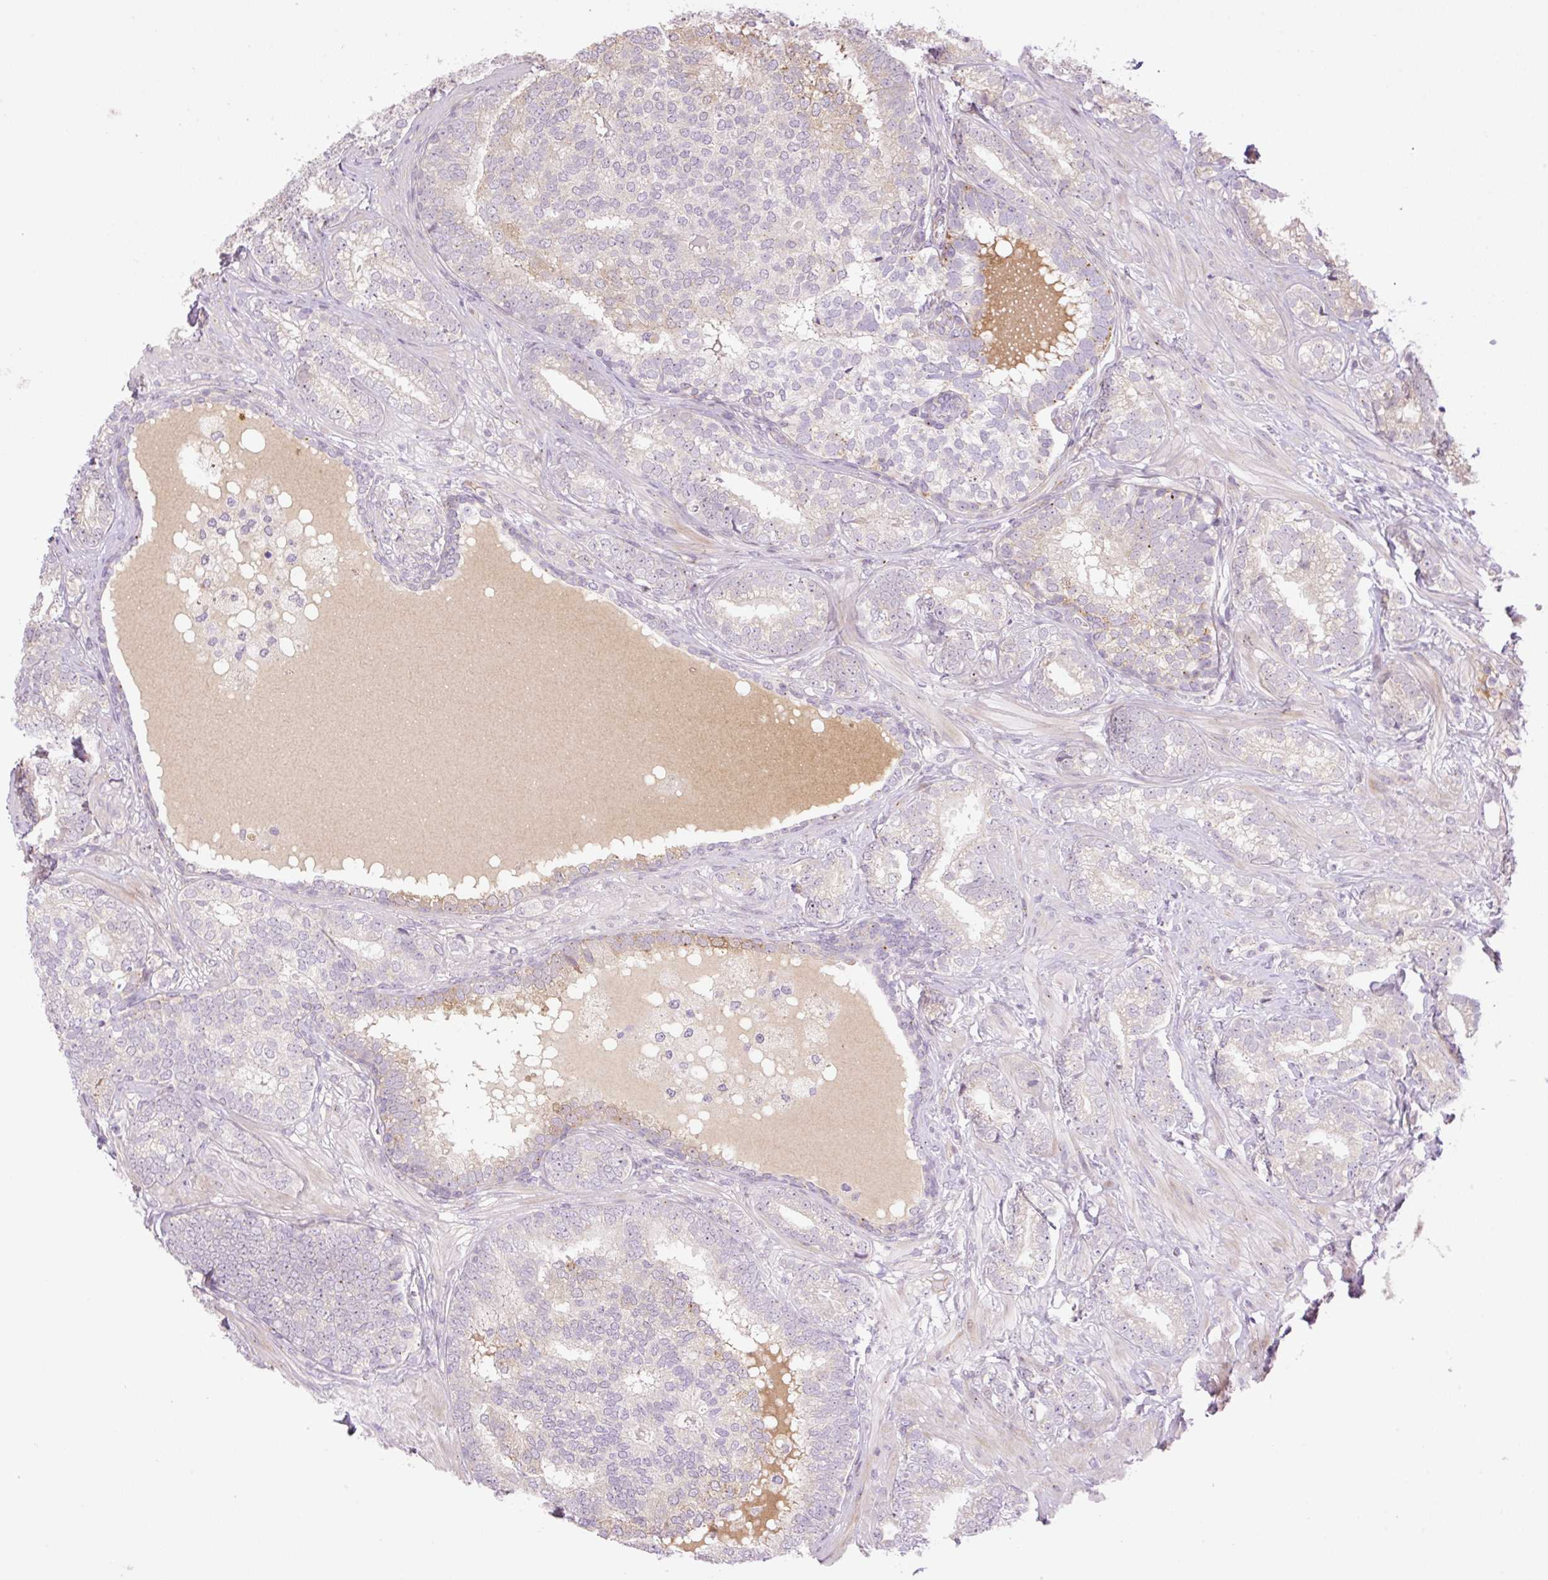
{"staining": {"intensity": "negative", "quantity": "none", "location": "none"}, "tissue": "prostate cancer", "cell_type": "Tumor cells", "image_type": "cancer", "snomed": [{"axis": "morphology", "description": "Adenocarcinoma, High grade"}, {"axis": "topography", "description": "Prostate"}], "caption": "Prostate cancer (high-grade adenocarcinoma) was stained to show a protein in brown. There is no significant expression in tumor cells.", "gene": "ZNF394", "patient": {"sex": "male", "age": 72}}